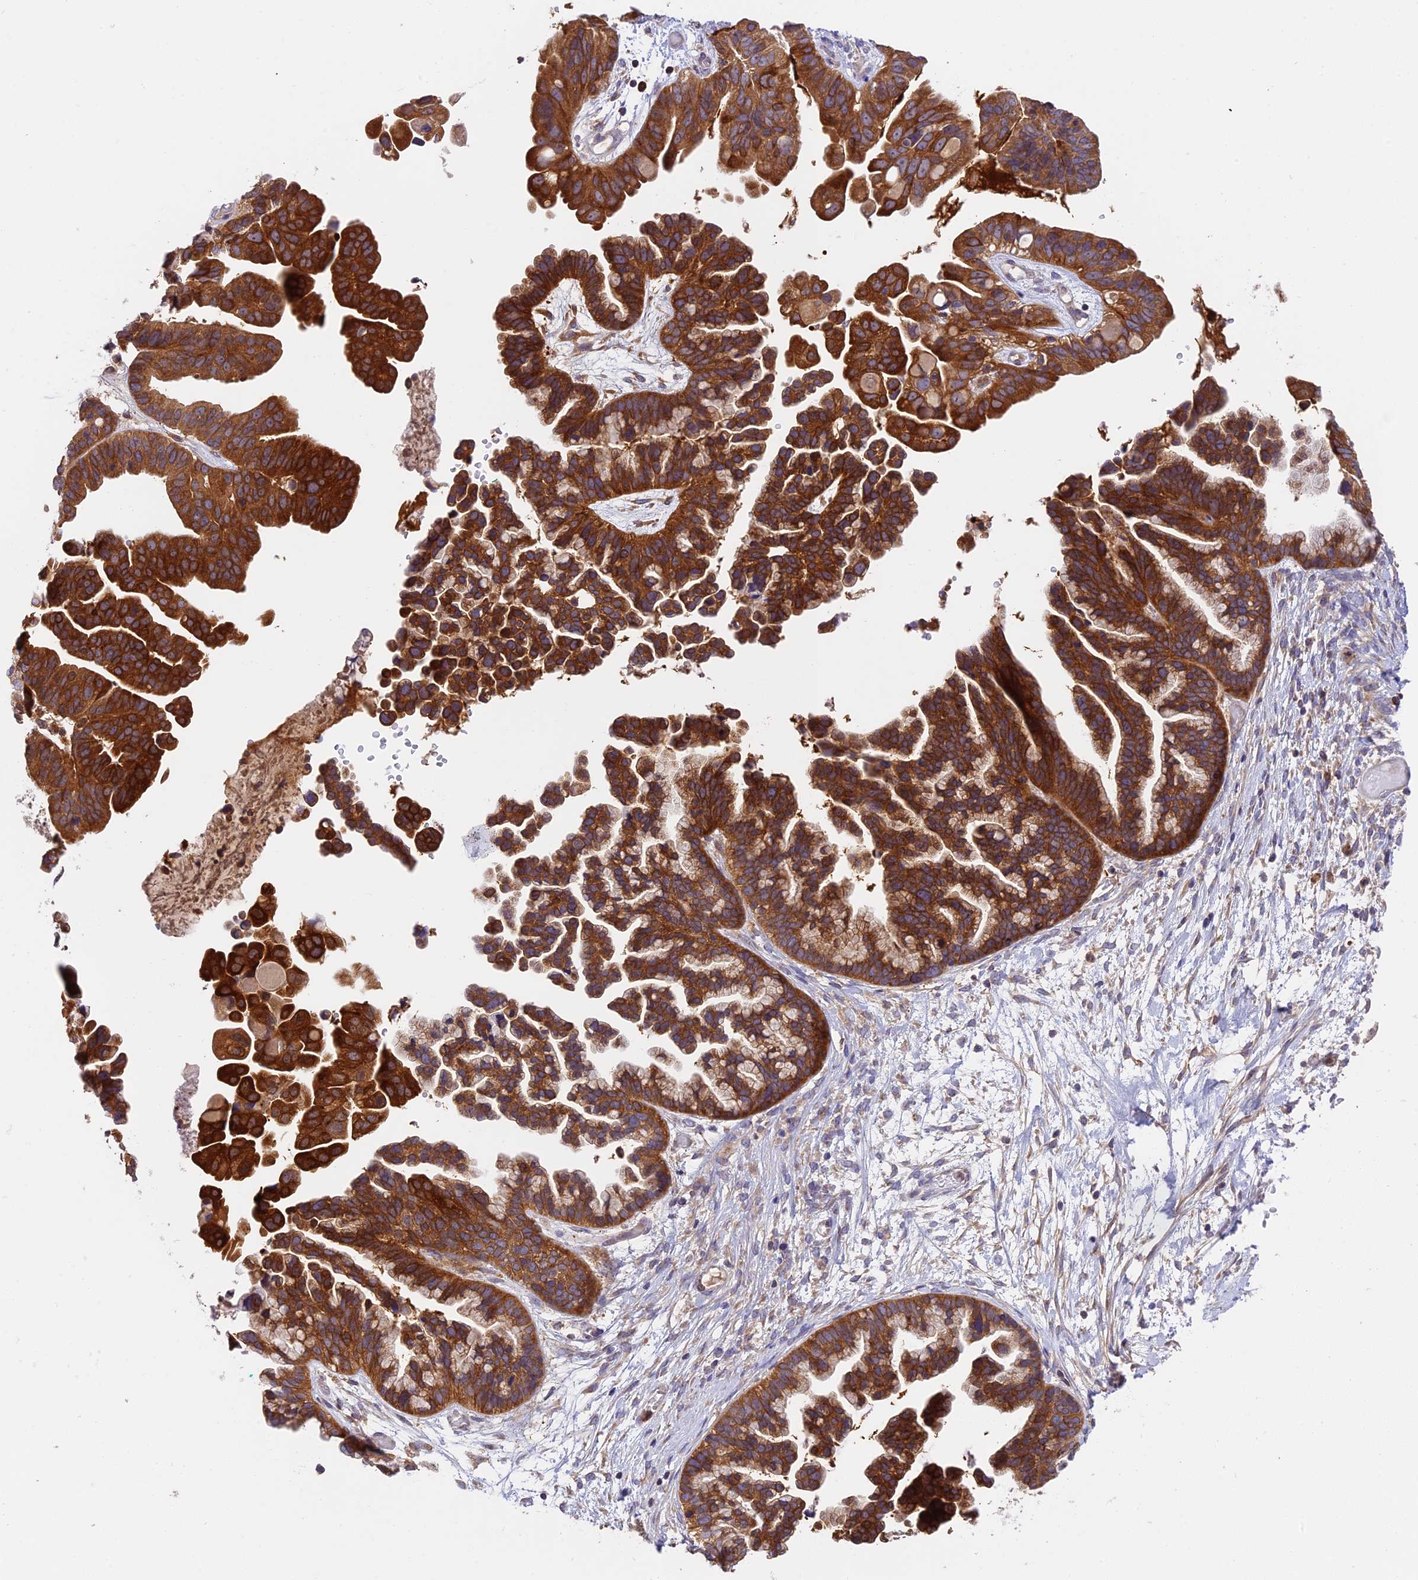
{"staining": {"intensity": "strong", "quantity": ">75%", "location": "cytoplasmic/membranous"}, "tissue": "ovarian cancer", "cell_type": "Tumor cells", "image_type": "cancer", "snomed": [{"axis": "morphology", "description": "Cystadenocarcinoma, serous, NOS"}, {"axis": "topography", "description": "Ovary"}], "caption": "IHC photomicrograph of neoplastic tissue: ovarian cancer stained using immunohistochemistry (IHC) displays high levels of strong protein expression localized specifically in the cytoplasmic/membranous of tumor cells, appearing as a cytoplasmic/membranous brown color.", "gene": "IPO5", "patient": {"sex": "female", "age": 56}}